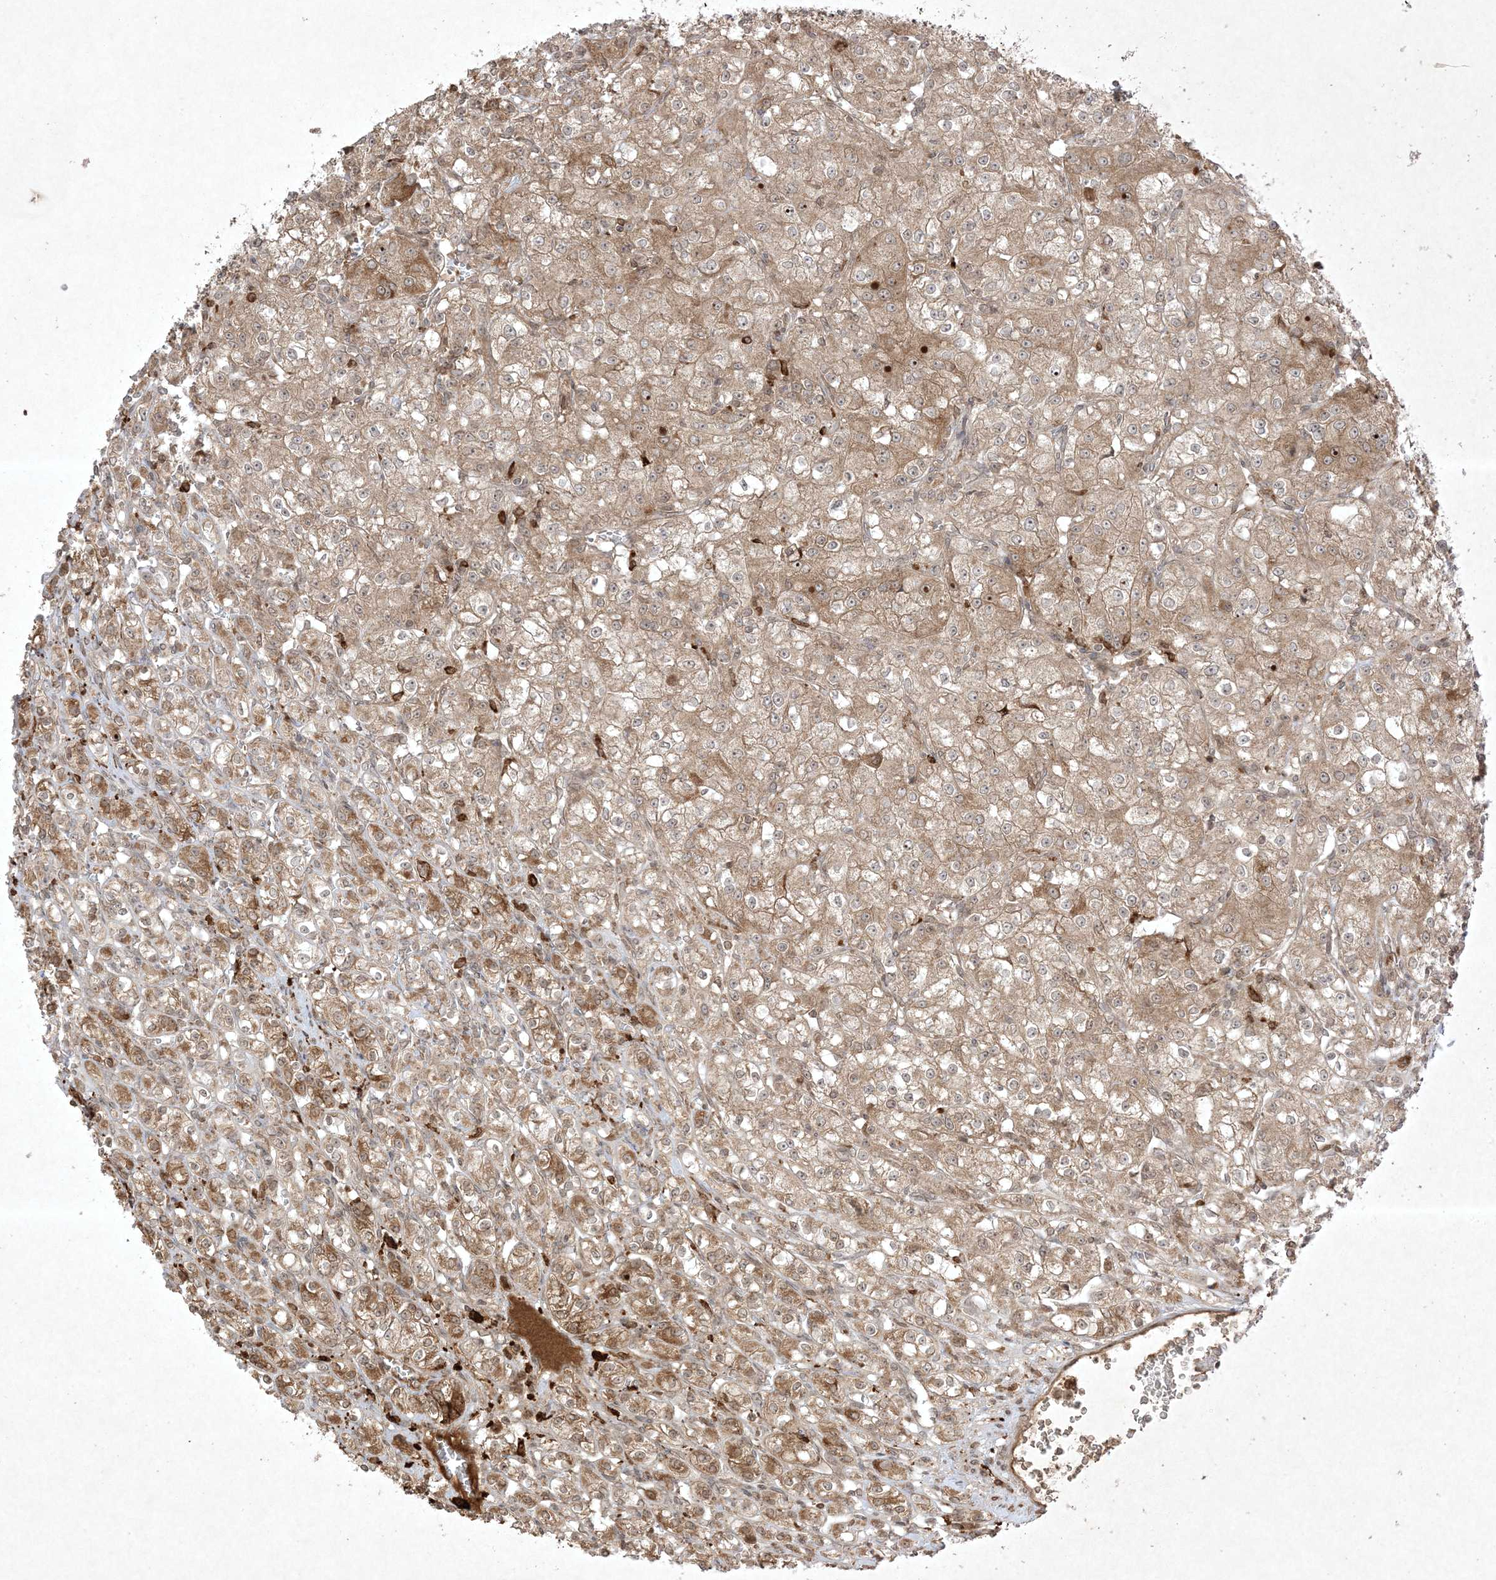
{"staining": {"intensity": "moderate", "quantity": ">75%", "location": "cytoplasmic/membranous"}, "tissue": "renal cancer", "cell_type": "Tumor cells", "image_type": "cancer", "snomed": [{"axis": "morphology", "description": "Adenocarcinoma, NOS"}, {"axis": "topography", "description": "Kidney"}], "caption": "Tumor cells show medium levels of moderate cytoplasmic/membranous expression in approximately >75% of cells in human renal cancer (adenocarcinoma). (DAB = brown stain, brightfield microscopy at high magnification).", "gene": "PTK6", "patient": {"sex": "male", "age": 77}}